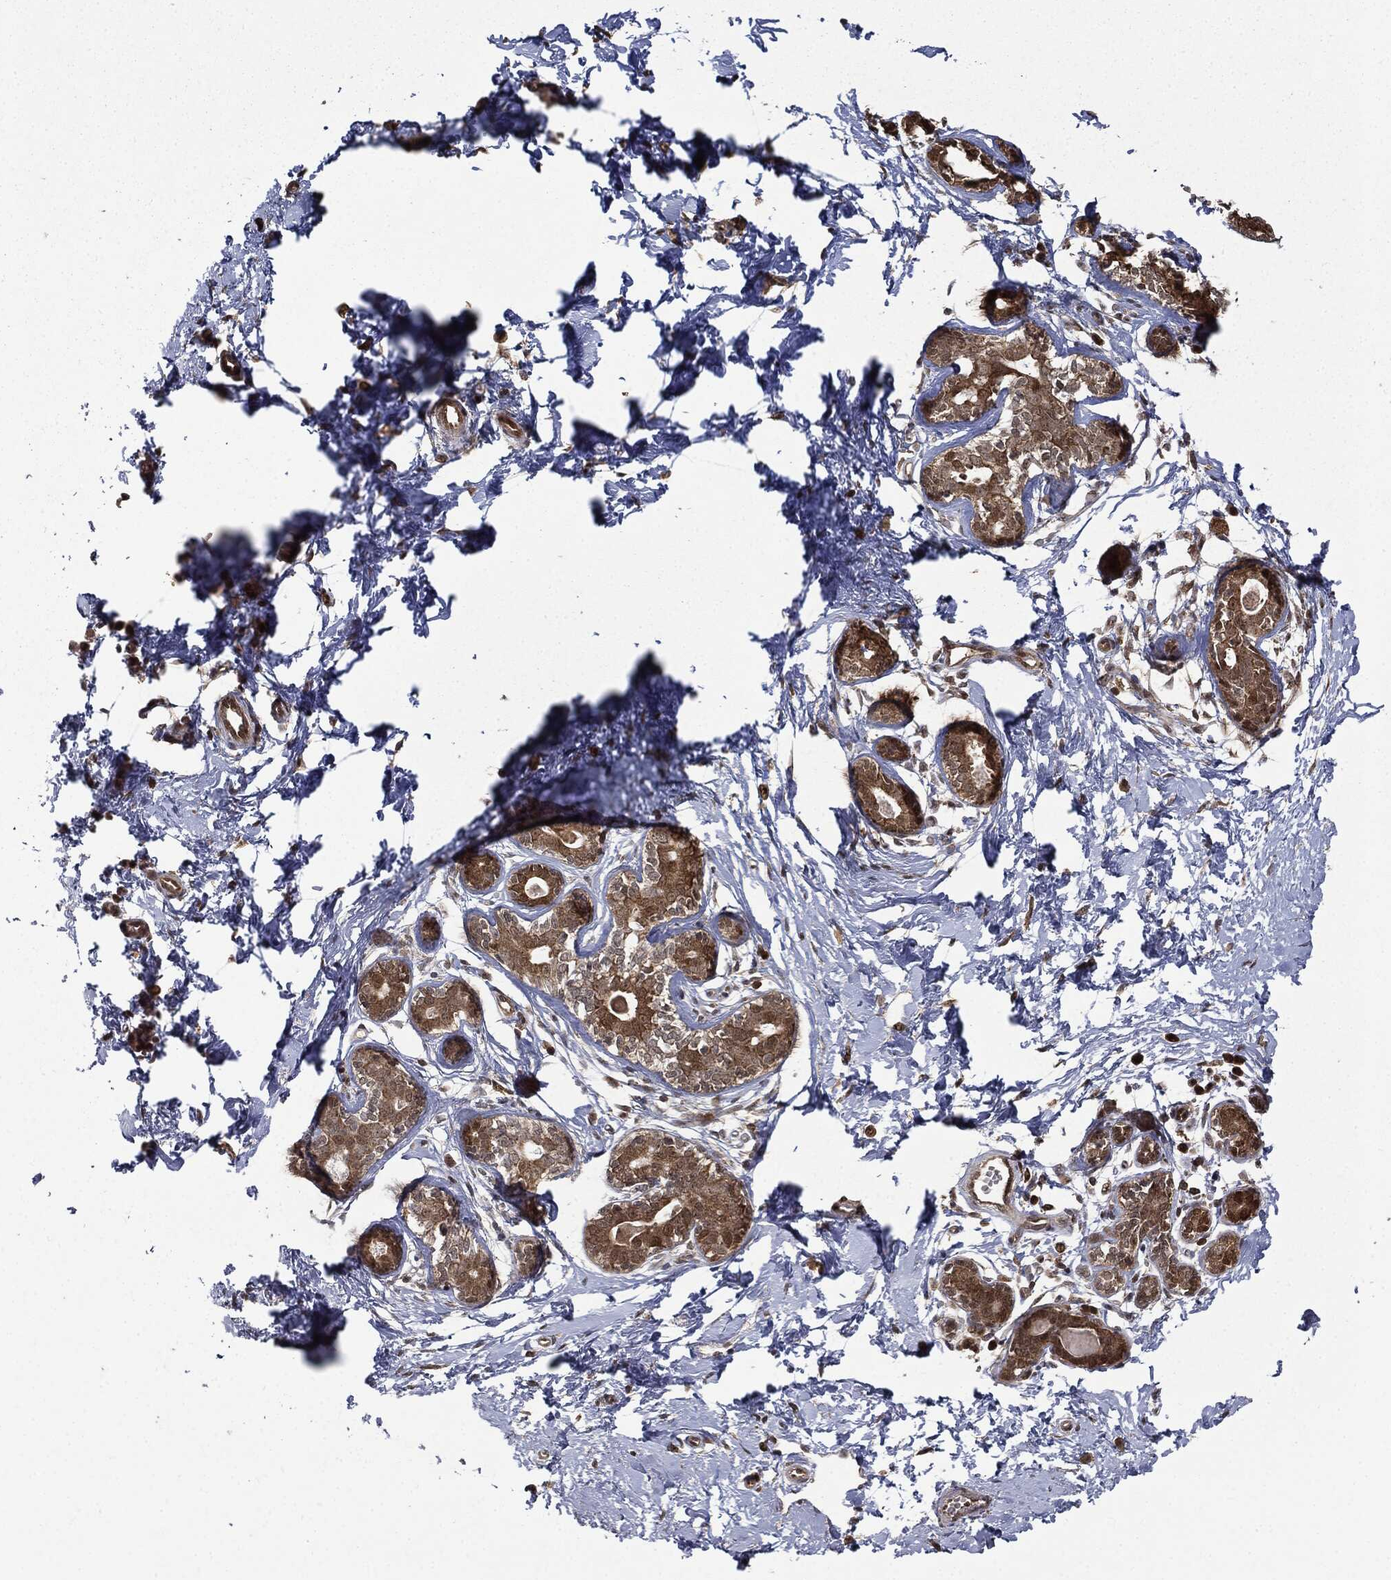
{"staining": {"intensity": "negative", "quantity": "none", "location": "none"}, "tissue": "breast", "cell_type": "Adipocytes", "image_type": "normal", "snomed": [{"axis": "morphology", "description": "Normal tissue, NOS"}, {"axis": "topography", "description": "Breast"}], "caption": "IHC of unremarkable breast exhibits no expression in adipocytes.", "gene": "ZNHIT6", "patient": {"sex": "female", "age": 37}}